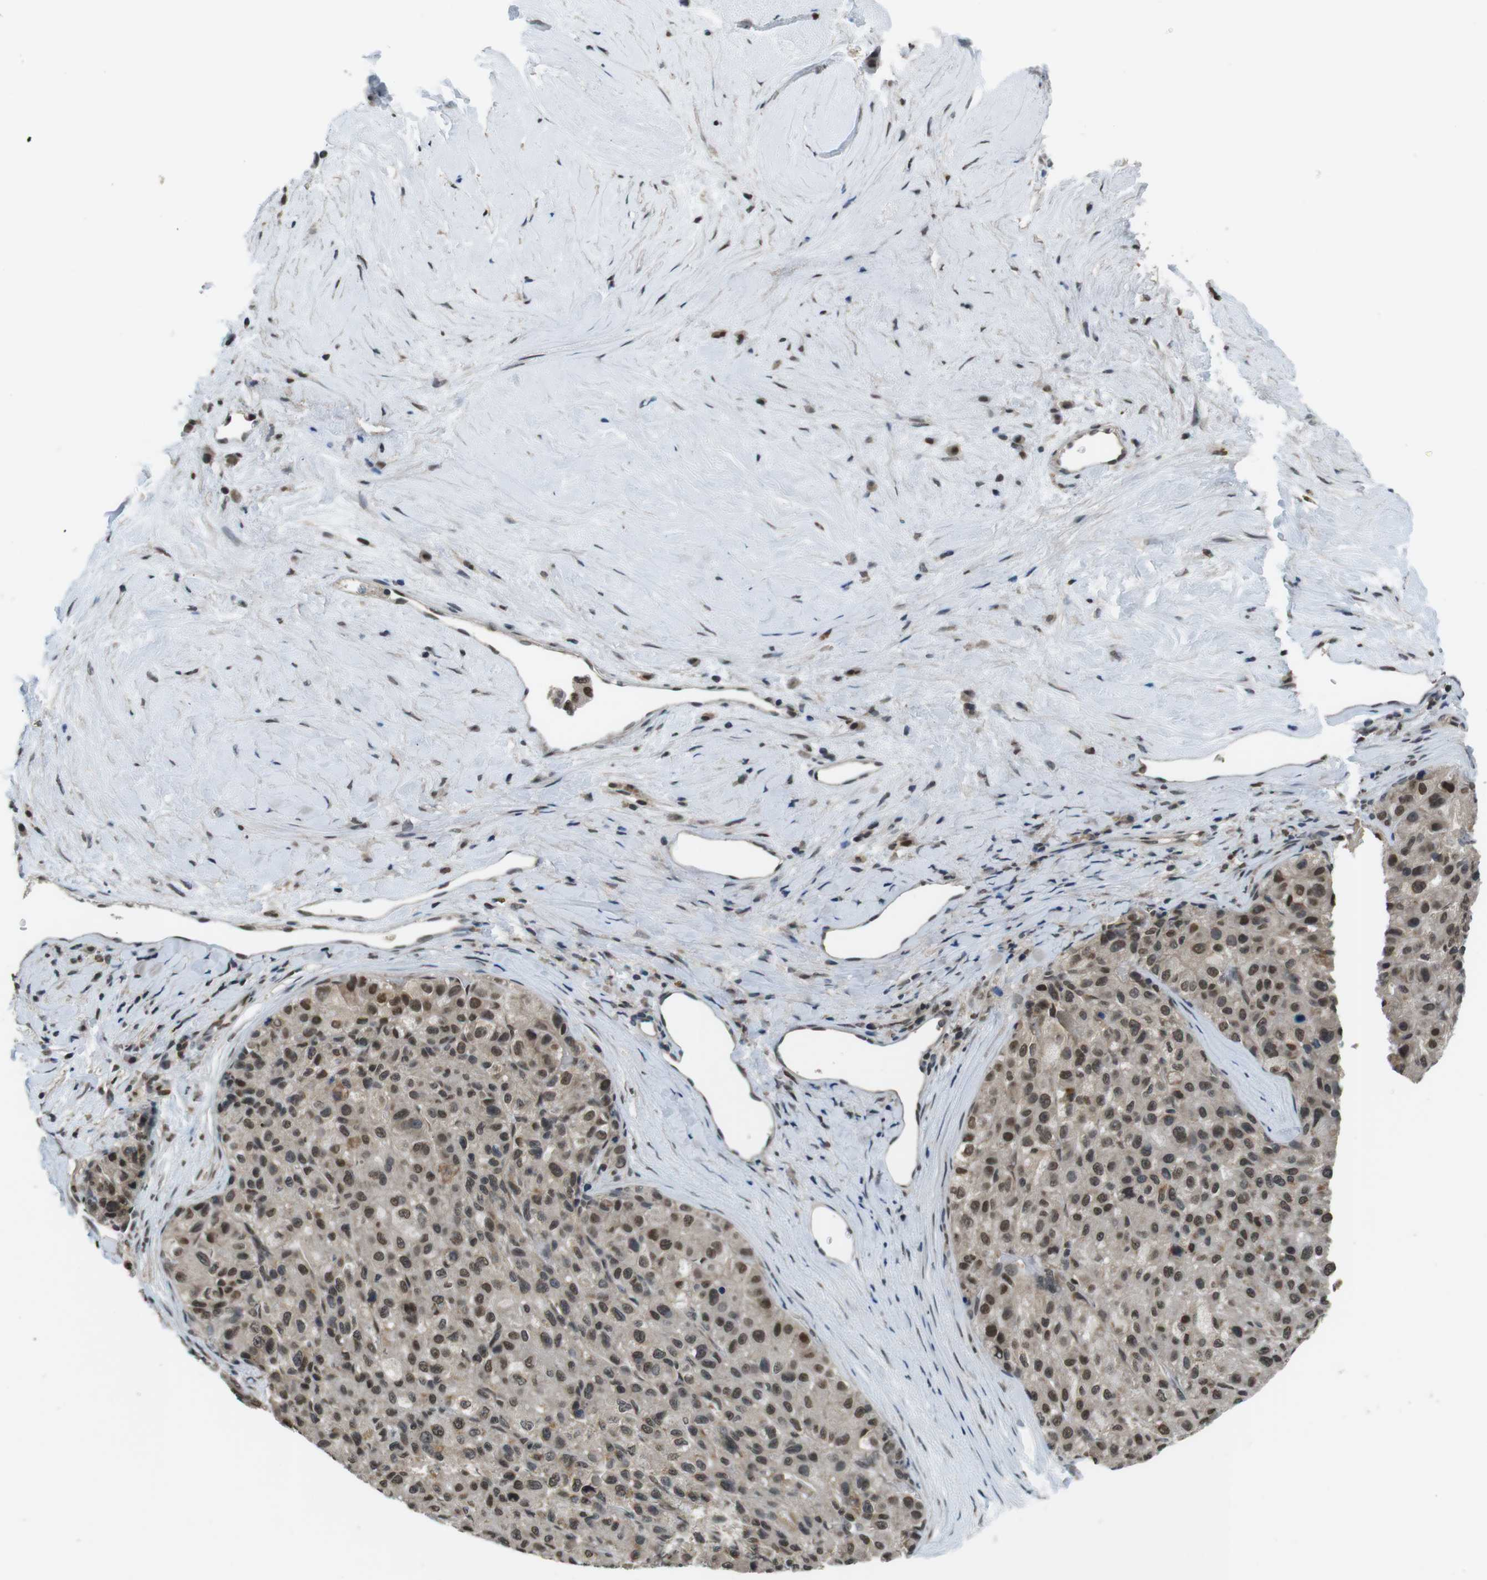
{"staining": {"intensity": "moderate", "quantity": "25%-75%", "location": "cytoplasmic/membranous,nuclear"}, "tissue": "liver cancer", "cell_type": "Tumor cells", "image_type": "cancer", "snomed": [{"axis": "morphology", "description": "Carcinoma, Hepatocellular, NOS"}, {"axis": "topography", "description": "Liver"}], "caption": "Moderate cytoplasmic/membranous and nuclear positivity for a protein is present in about 25%-75% of tumor cells of hepatocellular carcinoma (liver) using immunohistochemistry.", "gene": "NEK4", "patient": {"sex": "male", "age": 80}}